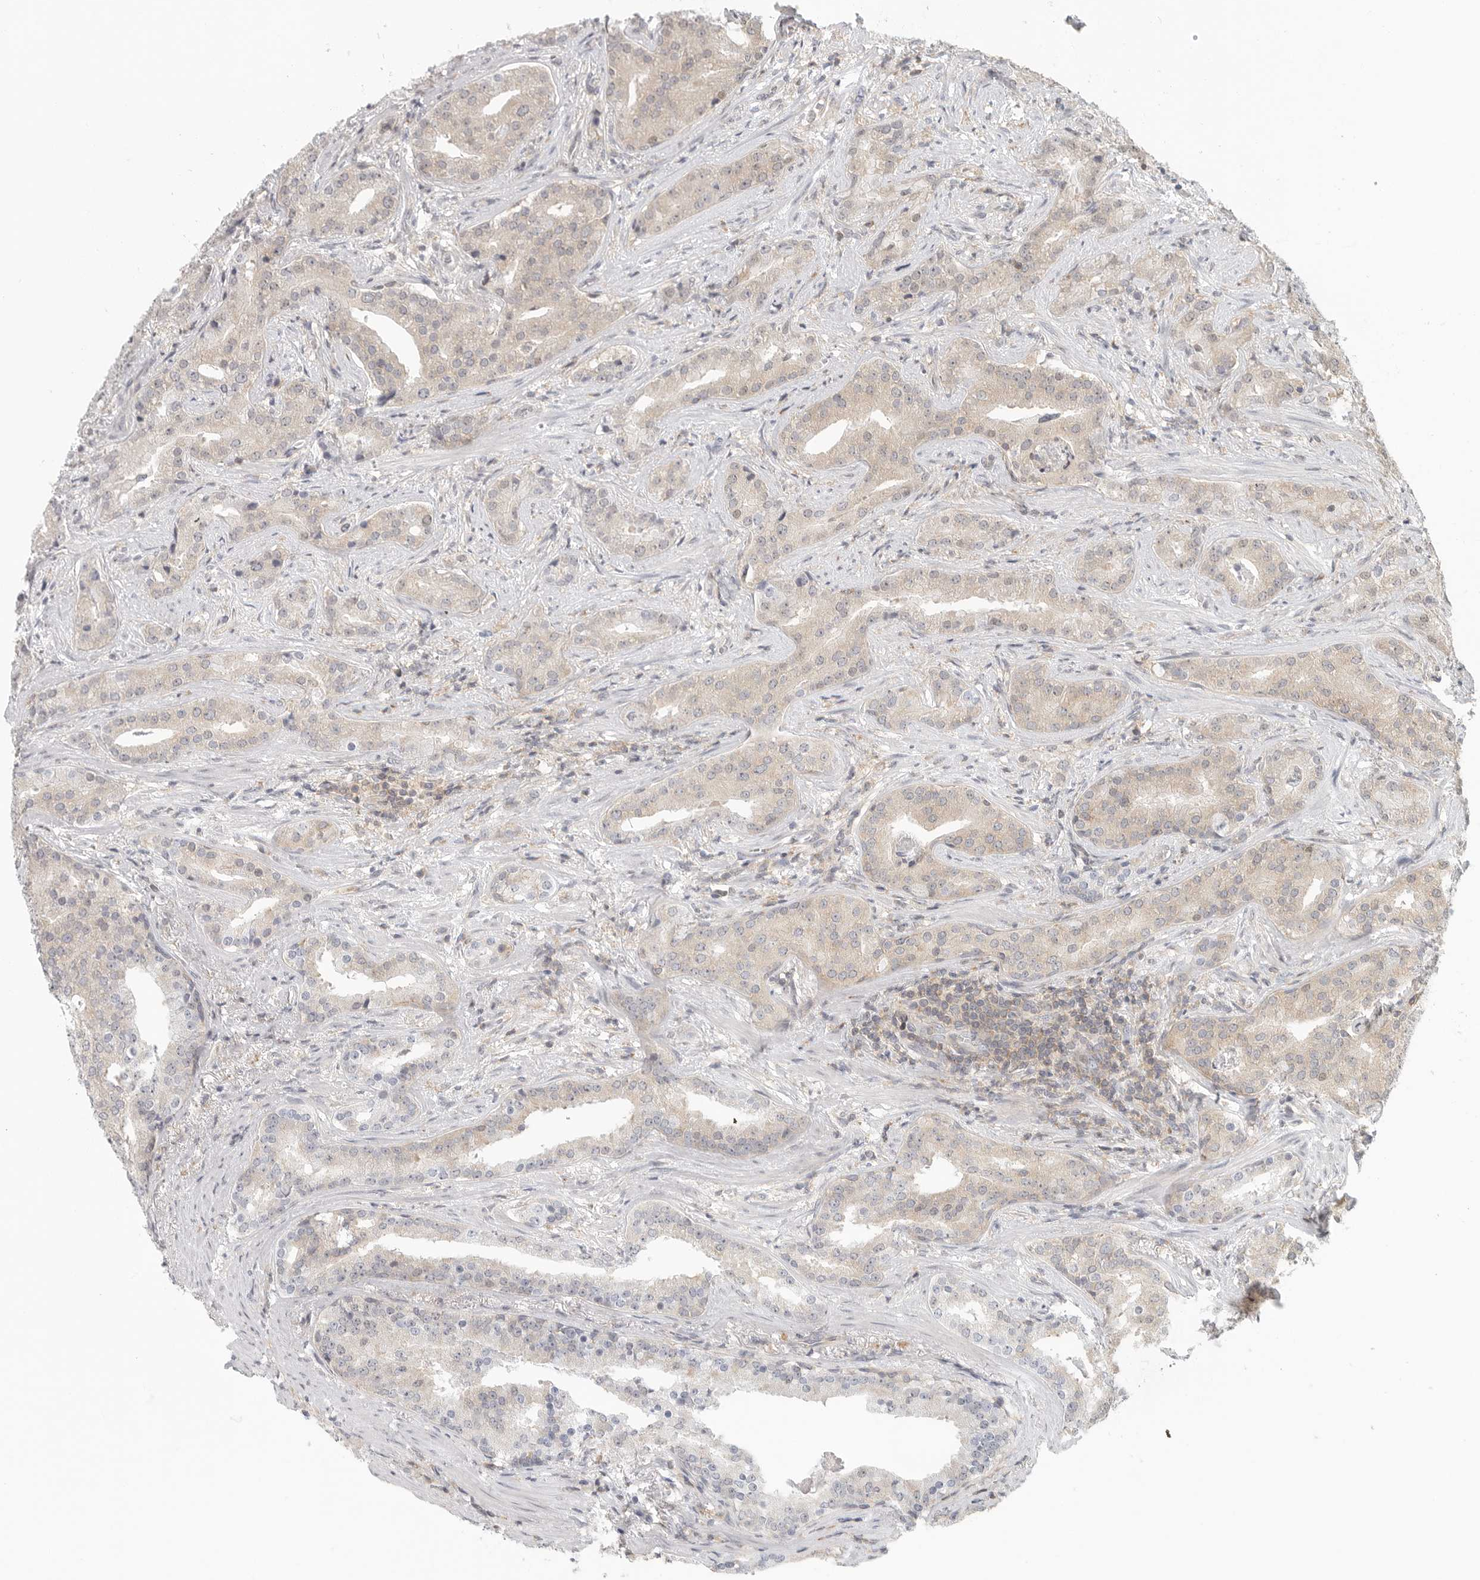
{"staining": {"intensity": "negative", "quantity": "none", "location": "none"}, "tissue": "prostate cancer", "cell_type": "Tumor cells", "image_type": "cancer", "snomed": [{"axis": "morphology", "description": "Adenocarcinoma, Low grade"}, {"axis": "topography", "description": "Prostate"}], "caption": "The histopathology image demonstrates no significant positivity in tumor cells of prostate cancer.", "gene": "HDAC6", "patient": {"sex": "male", "age": 67}}